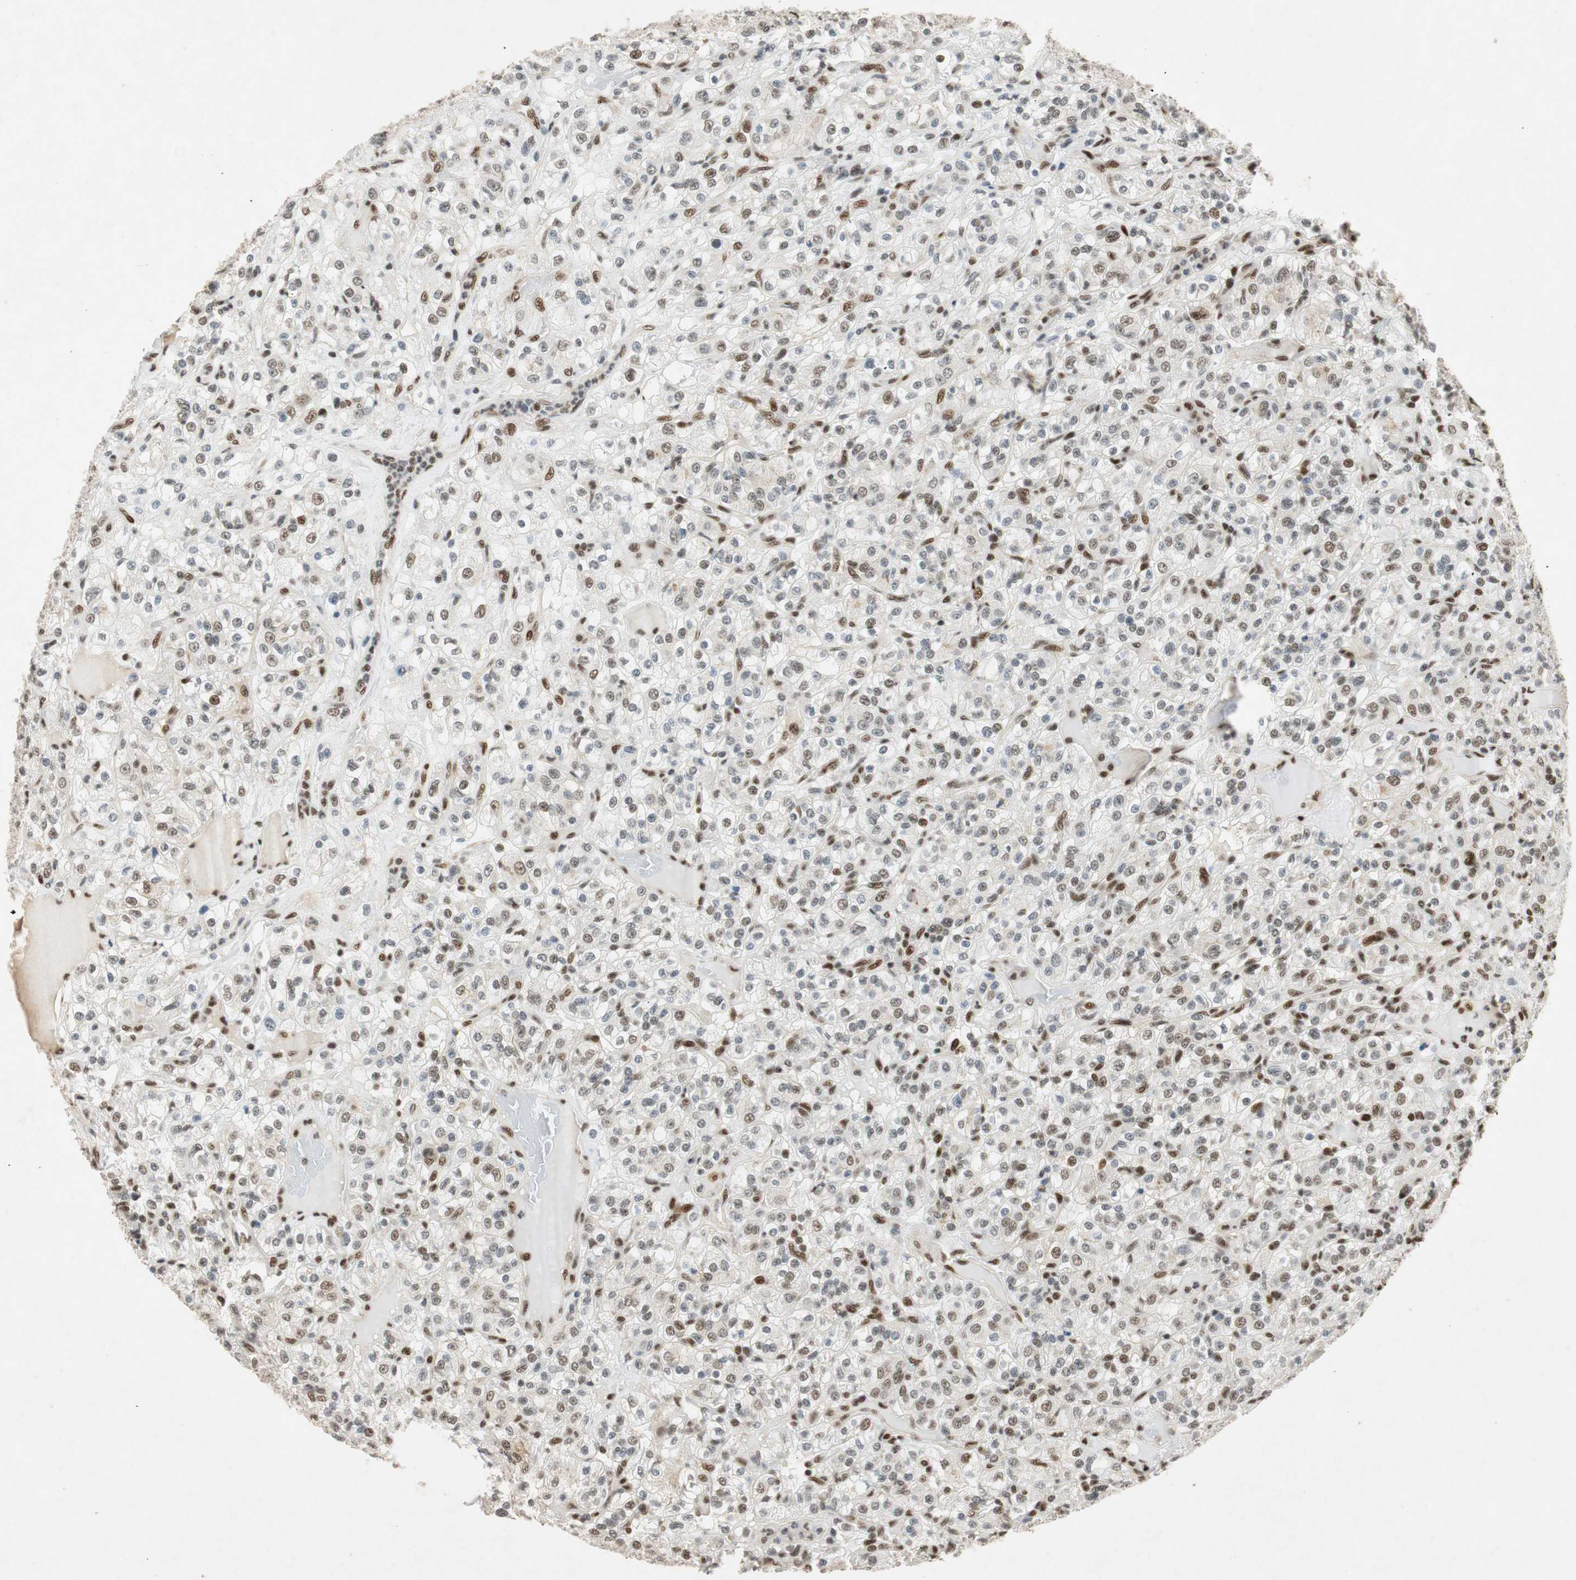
{"staining": {"intensity": "moderate", "quantity": "<25%", "location": "nuclear"}, "tissue": "renal cancer", "cell_type": "Tumor cells", "image_type": "cancer", "snomed": [{"axis": "morphology", "description": "Normal tissue, NOS"}, {"axis": "morphology", "description": "Adenocarcinoma, NOS"}, {"axis": "topography", "description": "Kidney"}], "caption": "Protein expression analysis of adenocarcinoma (renal) reveals moderate nuclear positivity in about <25% of tumor cells.", "gene": "NCBP3", "patient": {"sex": "female", "age": 72}}